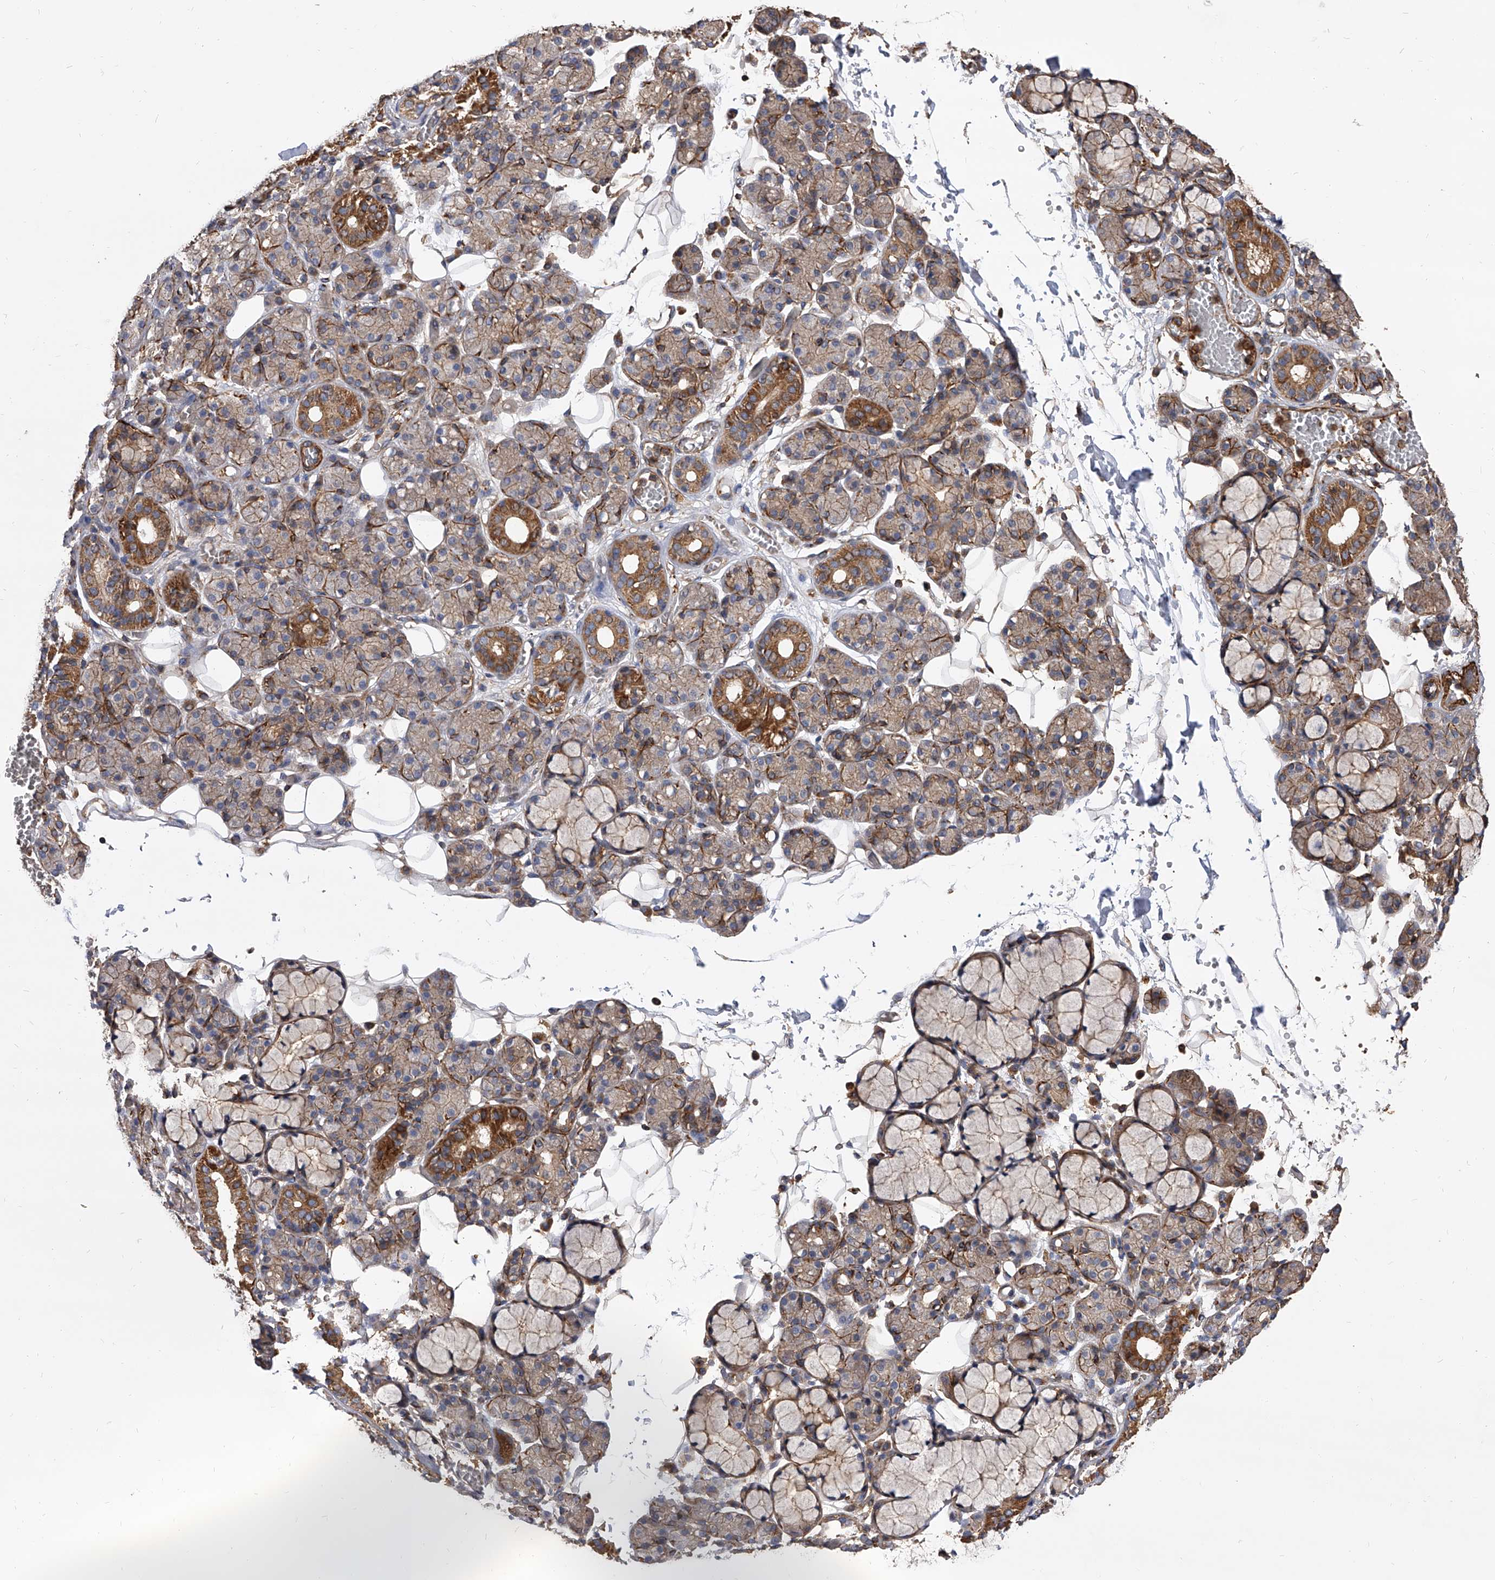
{"staining": {"intensity": "moderate", "quantity": "25%-75%", "location": "cytoplasmic/membranous"}, "tissue": "salivary gland", "cell_type": "Glandular cells", "image_type": "normal", "snomed": [{"axis": "morphology", "description": "Normal tissue, NOS"}, {"axis": "topography", "description": "Salivary gland"}], "caption": "An IHC micrograph of benign tissue is shown. Protein staining in brown shows moderate cytoplasmic/membranous positivity in salivary gland within glandular cells. The staining was performed using DAB (3,3'-diaminobenzidine), with brown indicating positive protein expression. Nuclei are stained blue with hematoxylin.", "gene": "PISD", "patient": {"sex": "male", "age": 63}}